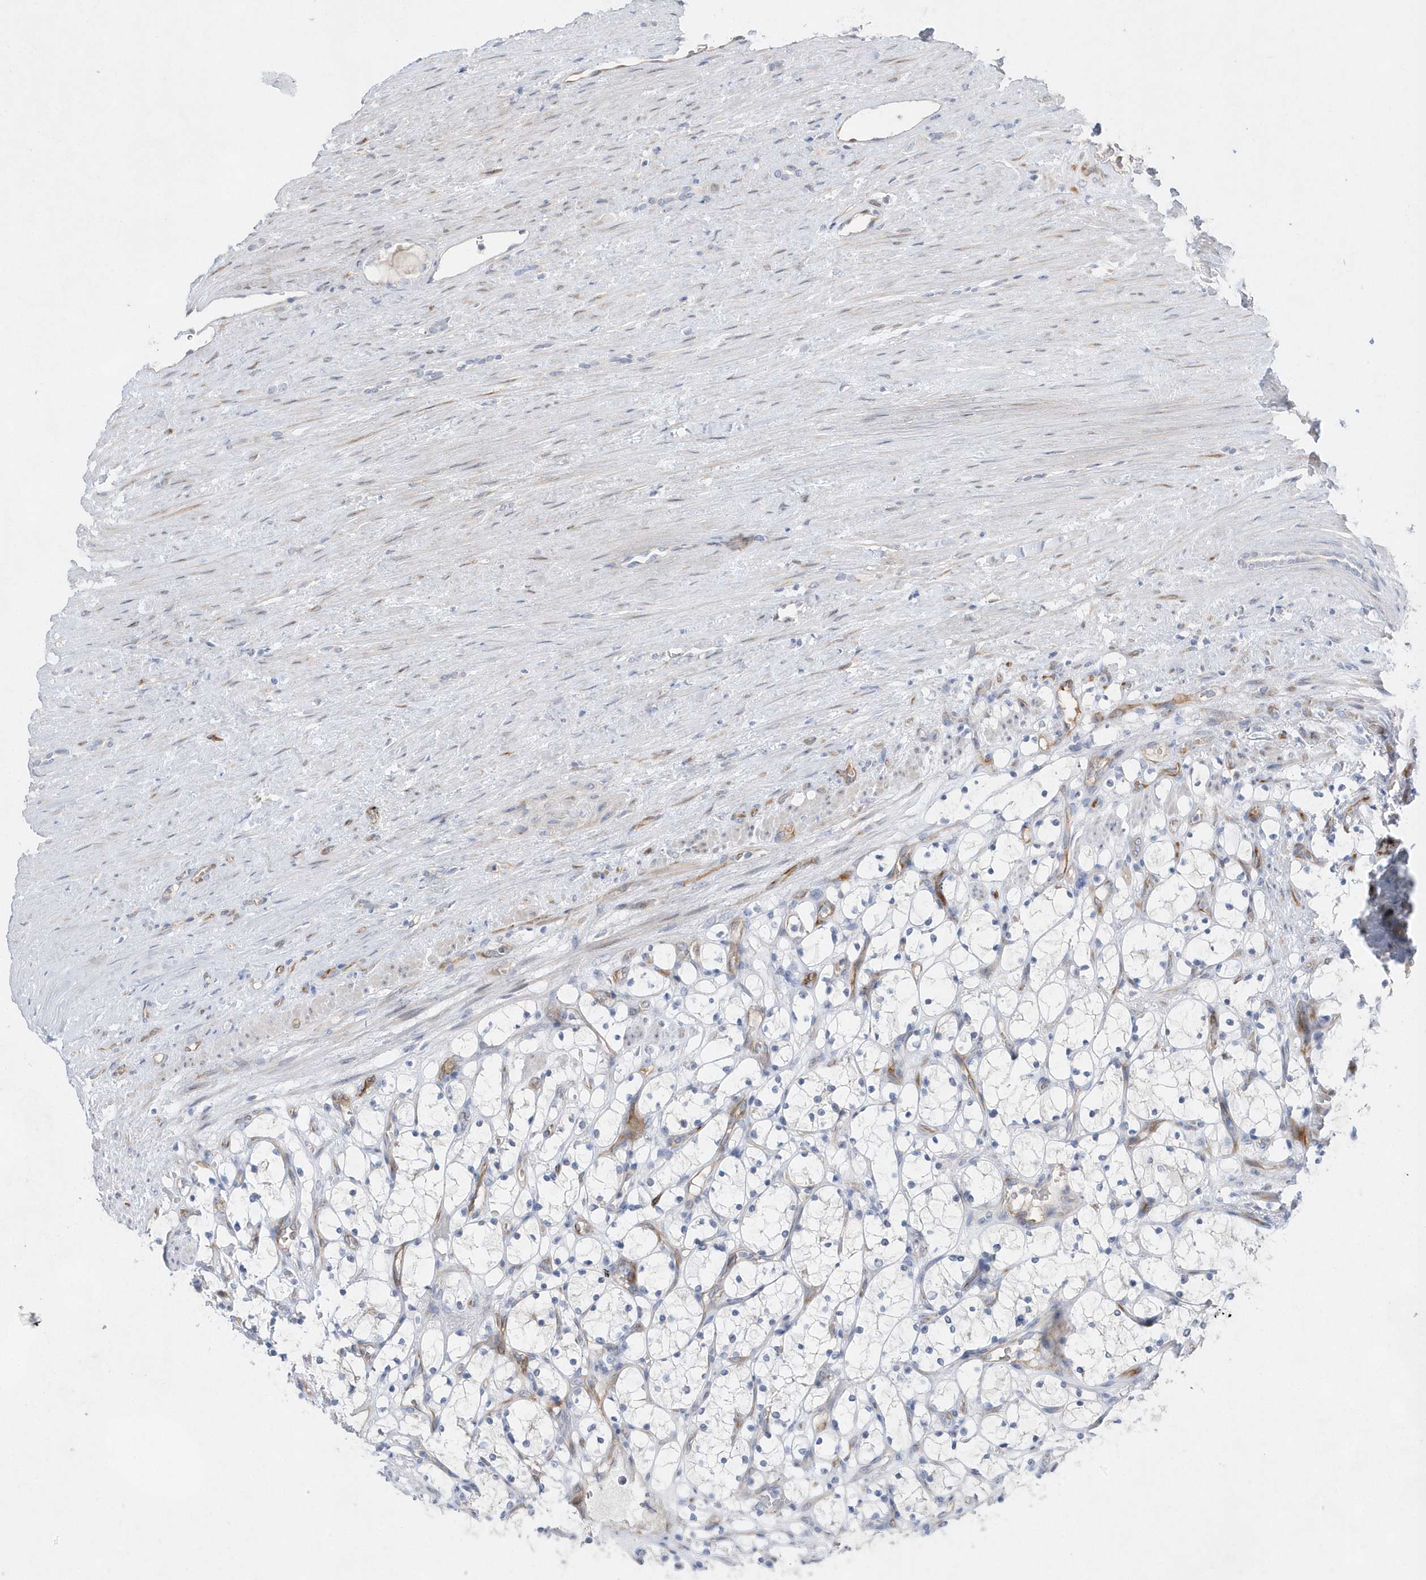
{"staining": {"intensity": "negative", "quantity": "none", "location": "none"}, "tissue": "renal cancer", "cell_type": "Tumor cells", "image_type": "cancer", "snomed": [{"axis": "morphology", "description": "Adenocarcinoma, NOS"}, {"axis": "topography", "description": "Kidney"}], "caption": "DAB immunohistochemical staining of human renal adenocarcinoma reveals no significant positivity in tumor cells.", "gene": "TMEM132B", "patient": {"sex": "female", "age": 69}}